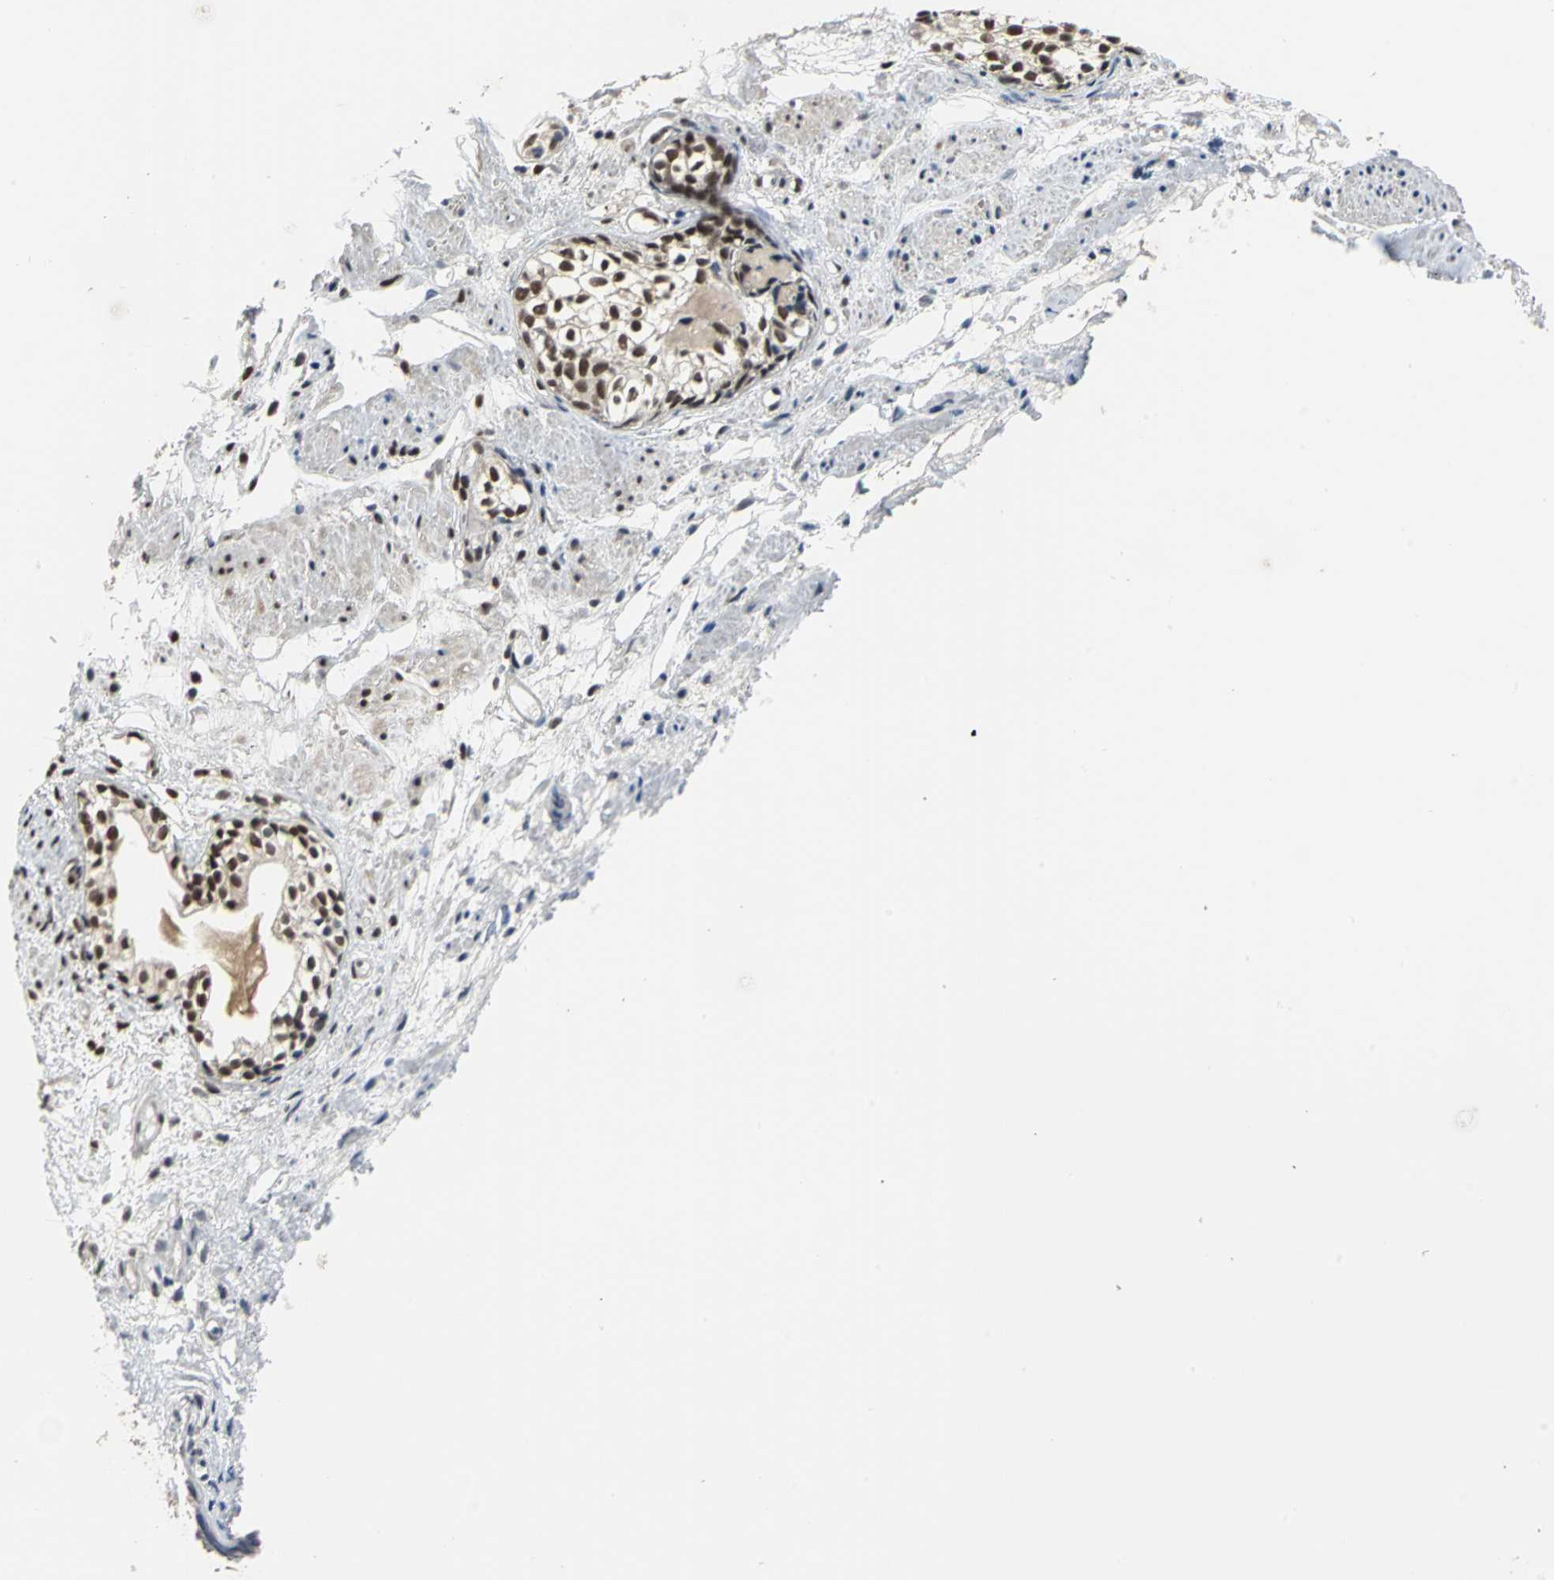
{"staining": {"intensity": "moderate", "quantity": "25%-75%", "location": "nuclear"}, "tissue": "prostate cancer", "cell_type": "Tumor cells", "image_type": "cancer", "snomed": [{"axis": "morphology", "description": "Adenocarcinoma, High grade"}, {"axis": "topography", "description": "Prostate"}], "caption": "There is medium levels of moderate nuclear staining in tumor cells of prostate high-grade adenocarcinoma, as demonstrated by immunohistochemical staining (brown color).", "gene": "ELF2", "patient": {"sex": "male", "age": 85}}